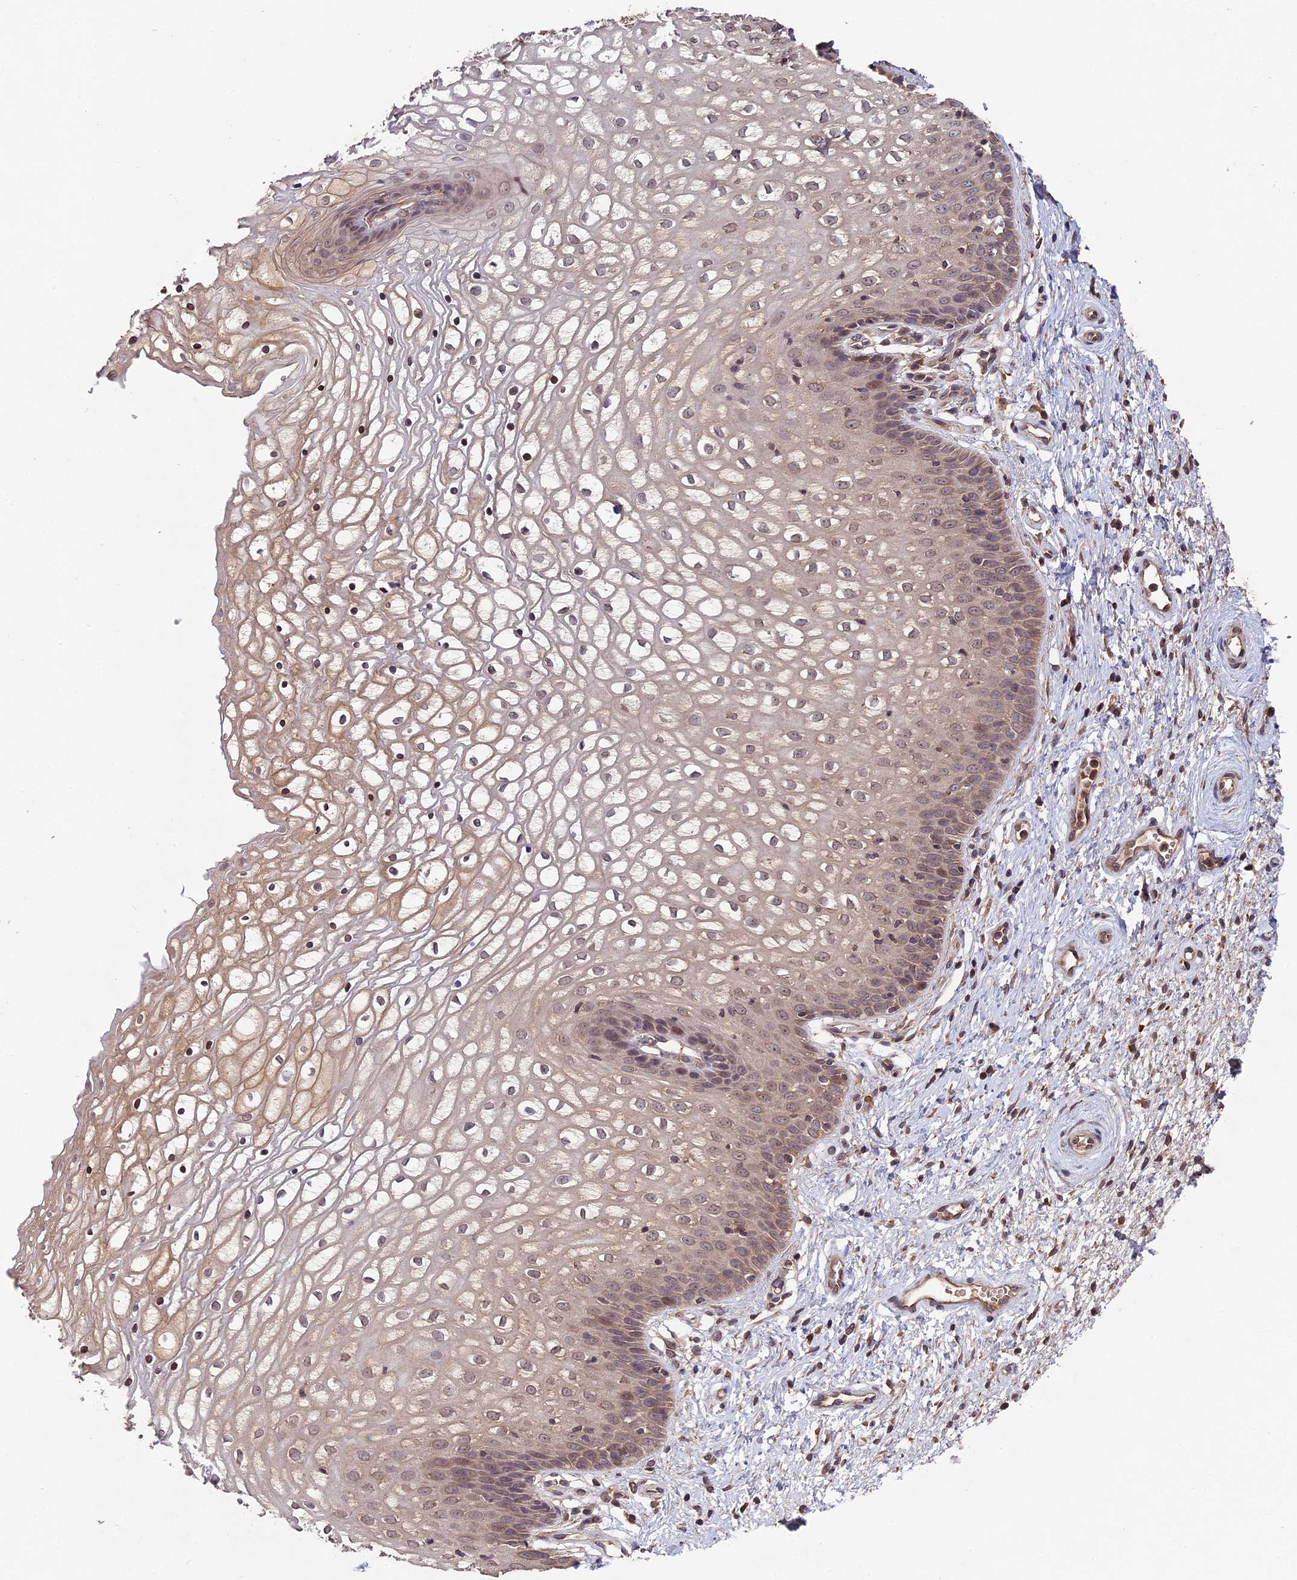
{"staining": {"intensity": "moderate", "quantity": "25%-75%", "location": "cytoplasmic/membranous"}, "tissue": "vagina", "cell_type": "Squamous epithelial cells", "image_type": "normal", "snomed": [{"axis": "morphology", "description": "Normal tissue, NOS"}, {"axis": "topography", "description": "Vagina"}], "caption": "This is a histology image of immunohistochemistry (IHC) staining of benign vagina, which shows moderate expression in the cytoplasmic/membranous of squamous epithelial cells.", "gene": "CHAC1", "patient": {"sex": "female", "age": 34}}